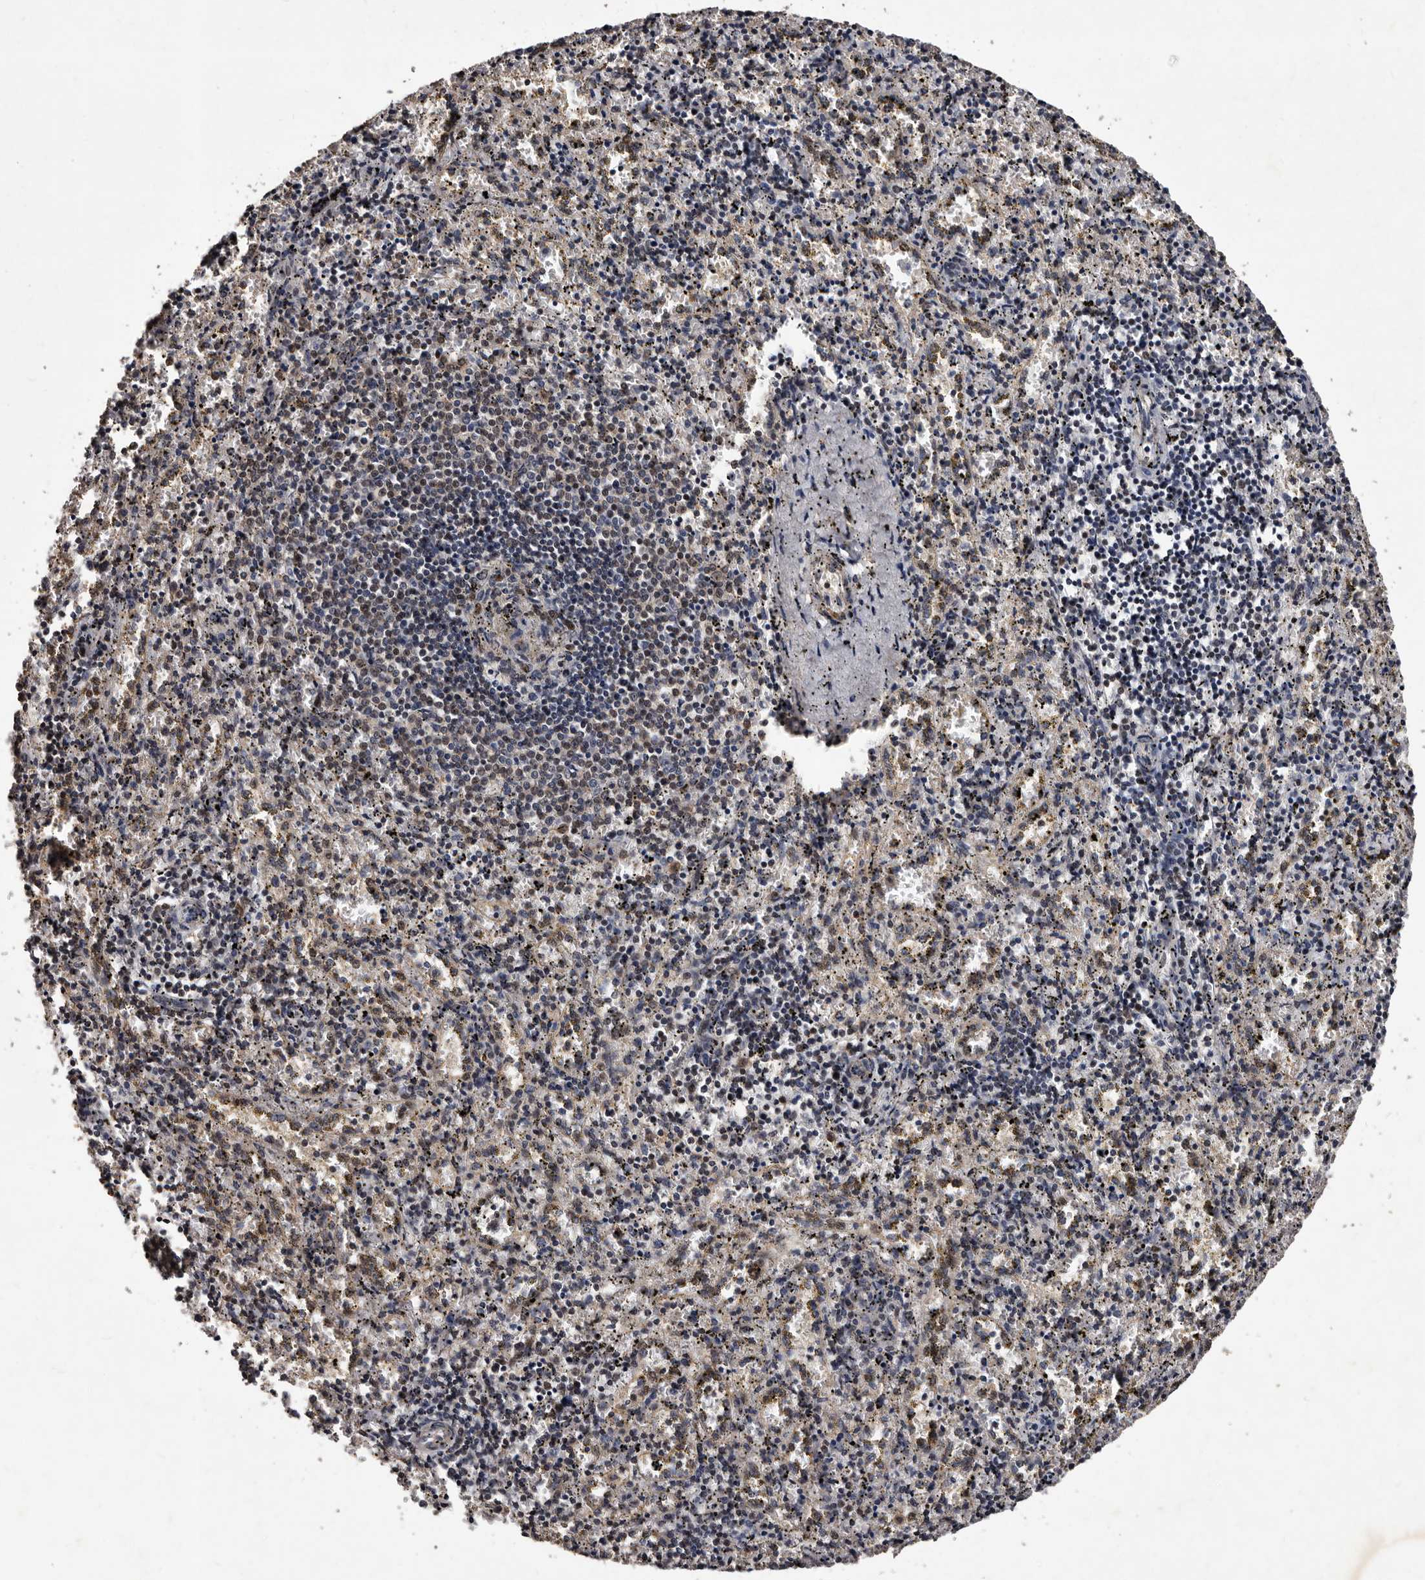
{"staining": {"intensity": "moderate", "quantity": "<25%", "location": "cytoplasmic/membranous"}, "tissue": "spleen", "cell_type": "Cells in red pulp", "image_type": "normal", "snomed": [{"axis": "morphology", "description": "Normal tissue, NOS"}, {"axis": "topography", "description": "Spleen"}], "caption": "Spleen stained with IHC demonstrates moderate cytoplasmic/membranous expression in approximately <25% of cells in red pulp. The protein is stained brown, and the nuclei are stained in blue (DAB IHC with brightfield microscopy, high magnification).", "gene": "MKRN3", "patient": {"sex": "male", "age": 11}}